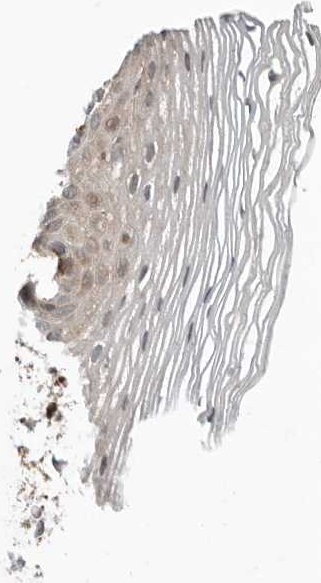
{"staining": {"intensity": "moderate", "quantity": "<25%", "location": "cytoplasmic/membranous"}, "tissue": "vagina", "cell_type": "Squamous epithelial cells", "image_type": "normal", "snomed": [{"axis": "morphology", "description": "Normal tissue, NOS"}, {"axis": "topography", "description": "Vagina"}], "caption": "Normal vagina was stained to show a protein in brown. There is low levels of moderate cytoplasmic/membranous staining in approximately <25% of squamous epithelial cells. The staining is performed using DAB brown chromogen to label protein expression. The nuclei are counter-stained blue using hematoxylin.", "gene": "KLHL38", "patient": {"sex": "female", "age": 32}}